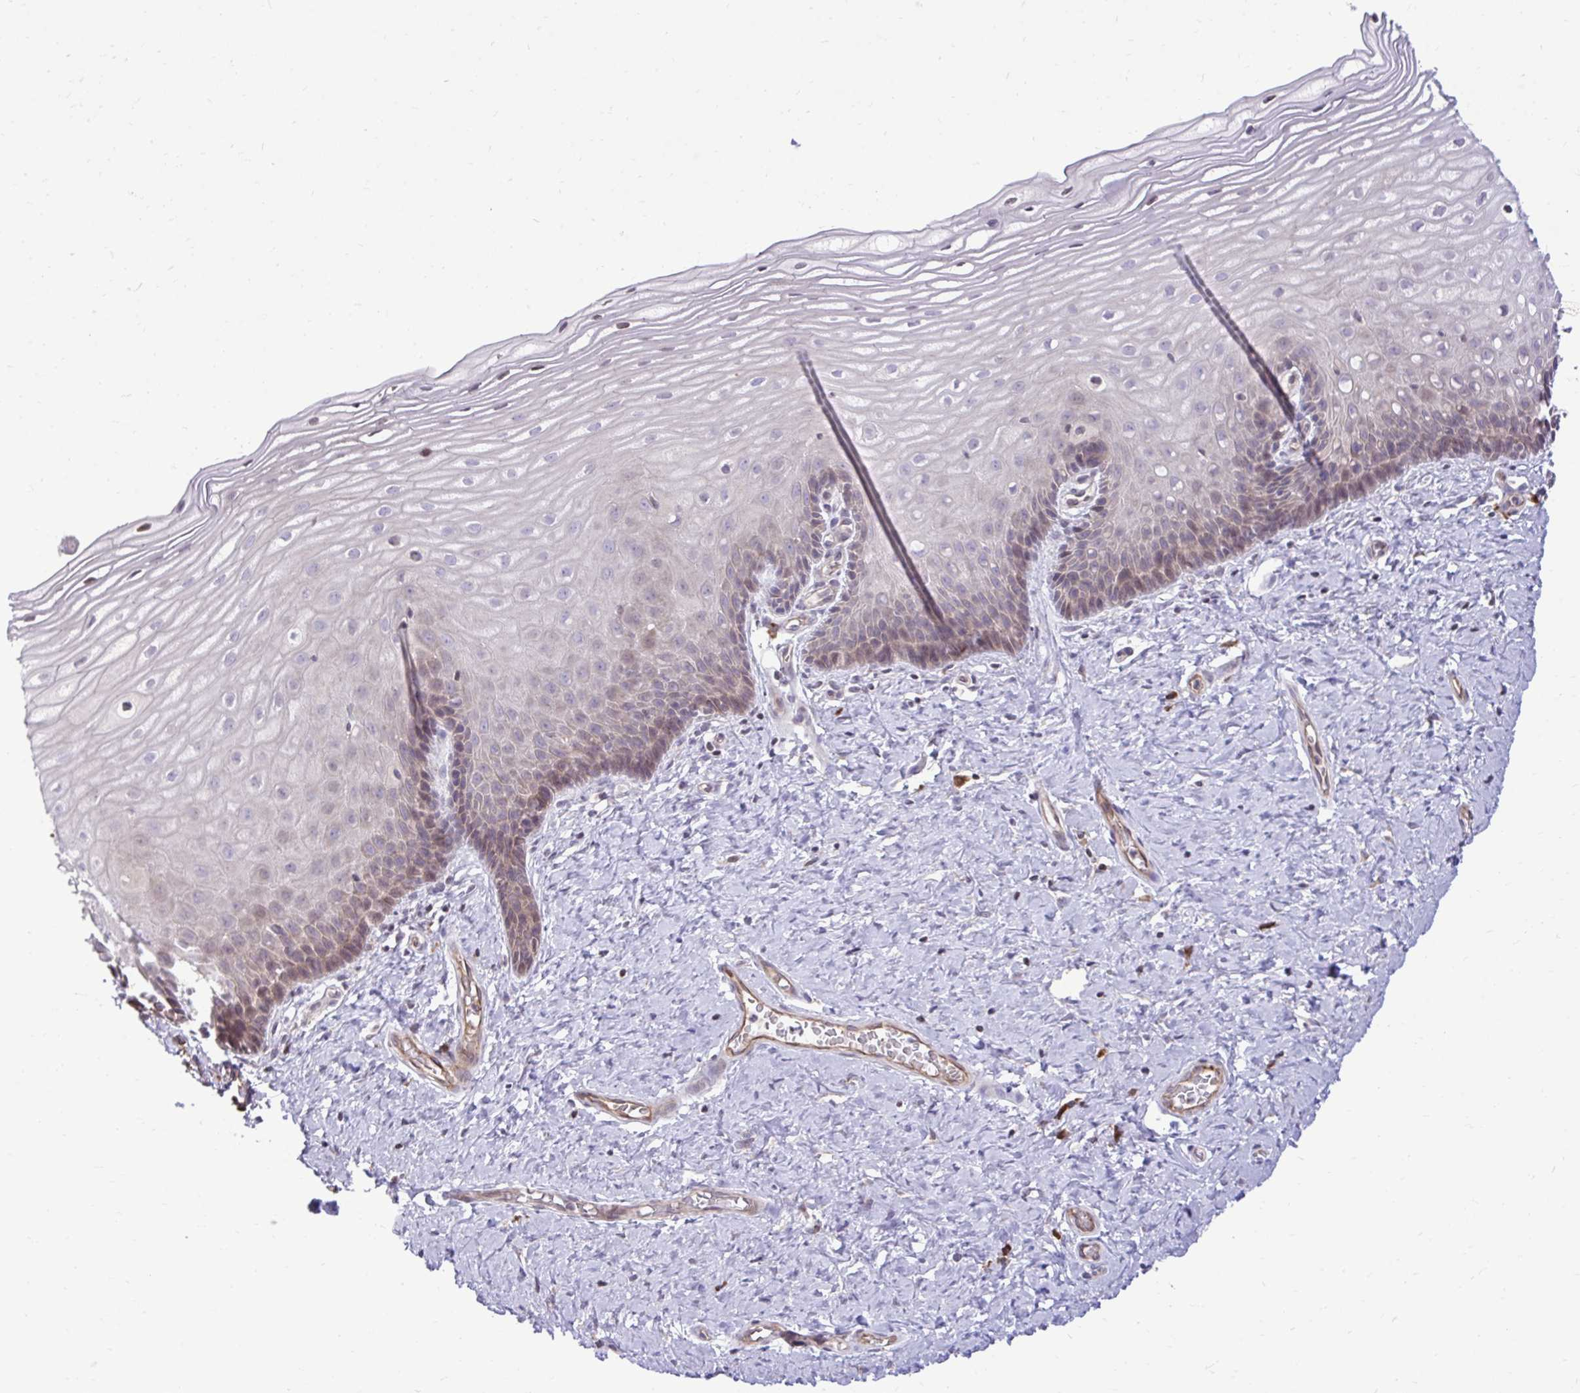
{"staining": {"intensity": "weak", "quantity": "25%-75%", "location": "cytoplasmic/membranous"}, "tissue": "cervix", "cell_type": "Glandular cells", "image_type": "normal", "snomed": [{"axis": "morphology", "description": "Normal tissue, NOS"}, {"axis": "topography", "description": "Cervix"}], "caption": "Immunohistochemistry (IHC) micrograph of benign cervix: cervix stained using immunohistochemistry (IHC) shows low levels of weak protein expression localized specifically in the cytoplasmic/membranous of glandular cells, appearing as a cytoplasmic/membranous brown color.", "gene": "METTL9", "patient": {"sex": "female", "age": 37}}